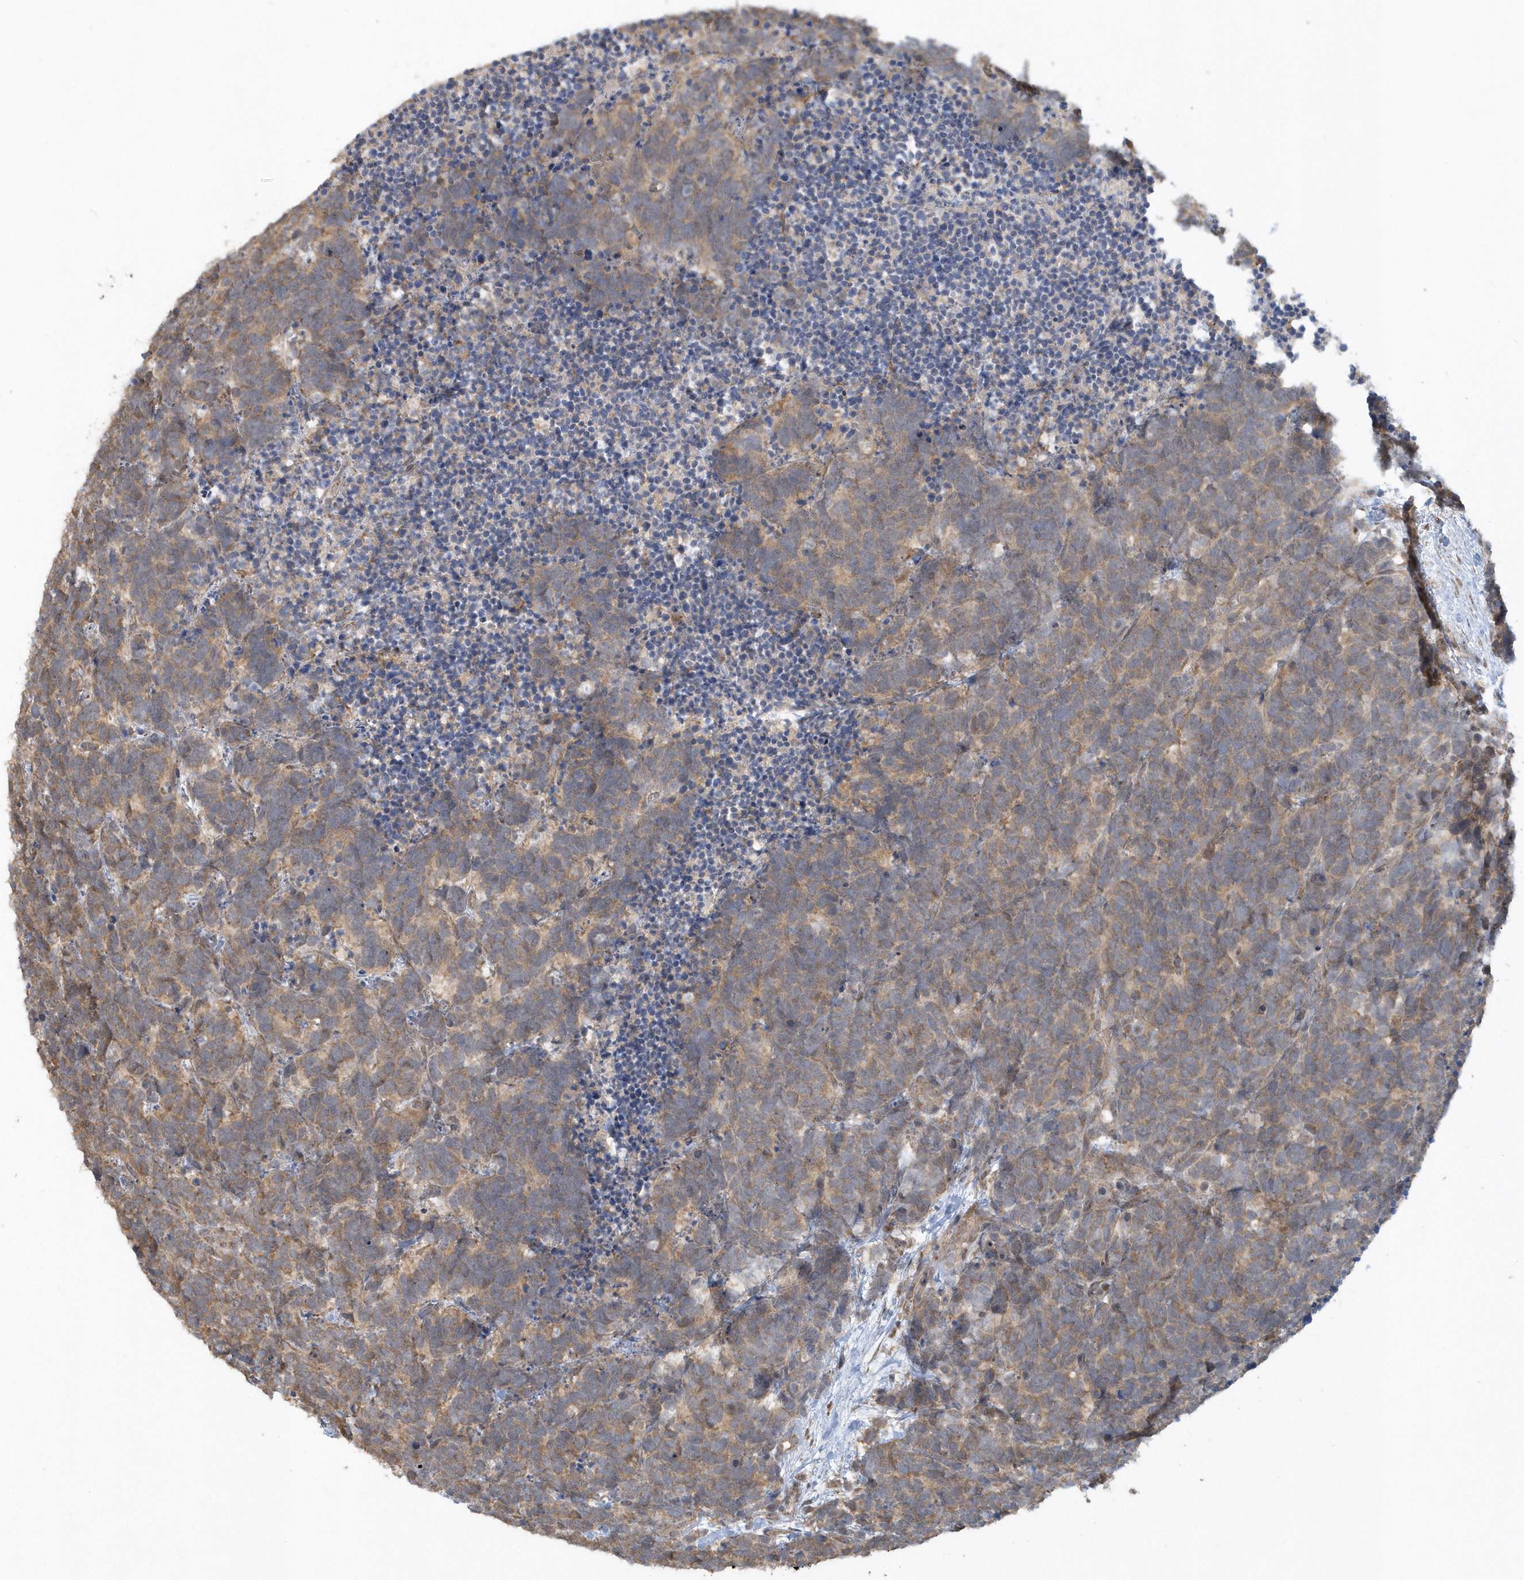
{"staining": {"intensity": "moderate", "quantity": ">75%", "location": "cytoplasmic/membranous"}, "tissue": "carcinoid", "cell_type": "Tumor cells", "image_type": "cancer", "snomed": [{"axis": "morphology", "description": "Carcinoma, NOS"}, {"axis": "morphology", "description": "Carcinoid, malignant, NOS"}, {"axis": "topography", "description": "Urinary bladder"}], "caption": "Protein expression analysis of carcinoma exhibits moderate cytoplasmic/membranous staining in about >75% of tumor cells.", "gene": "THG1L", "patient": {"sex": "male", "age": 57}}